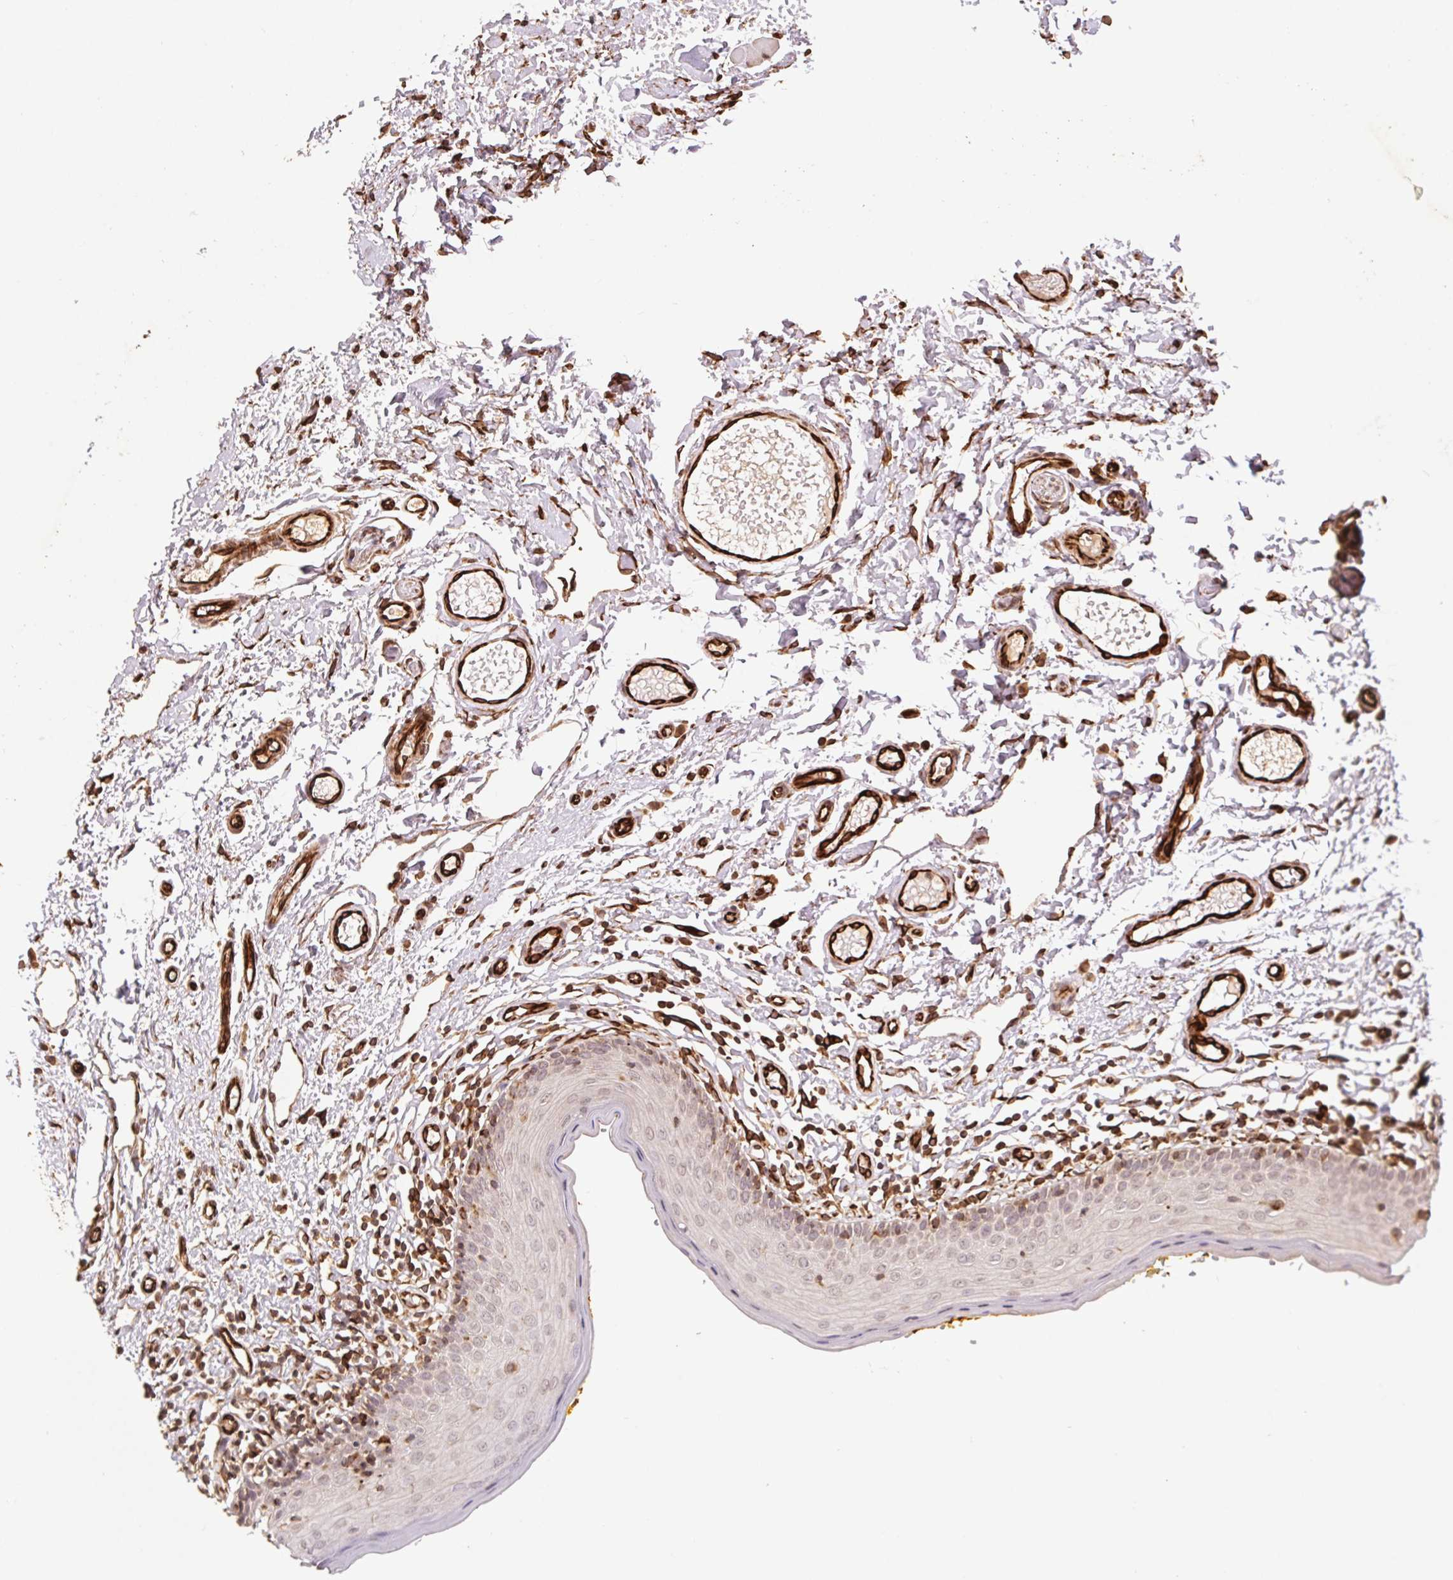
{"staining": {"intensity": "moderate", "quantity": "25%-75%", "location": "cytoplasmic/membranous"}, "tissue": "oral mucosa", "cell_type": "Squamous epithelial cells", "image_type": "normal", "snomed": [{"axis": "morphology", "description": "Normal tissue, NOS"}, {"axis": "topography", "description": "Oral tissue"}, {"axis": "topography", "description": "Tounge, NOS"}], "caption": "An image showing moderate cytoplasmic/membranous positivity in about 25%-75% of squamous epithelial cells in normal oral mucosa, as visualized by brown immunohistochemical staining.", "gene": "SPRED2", "patient": {"sex": "female", "age": 58}}